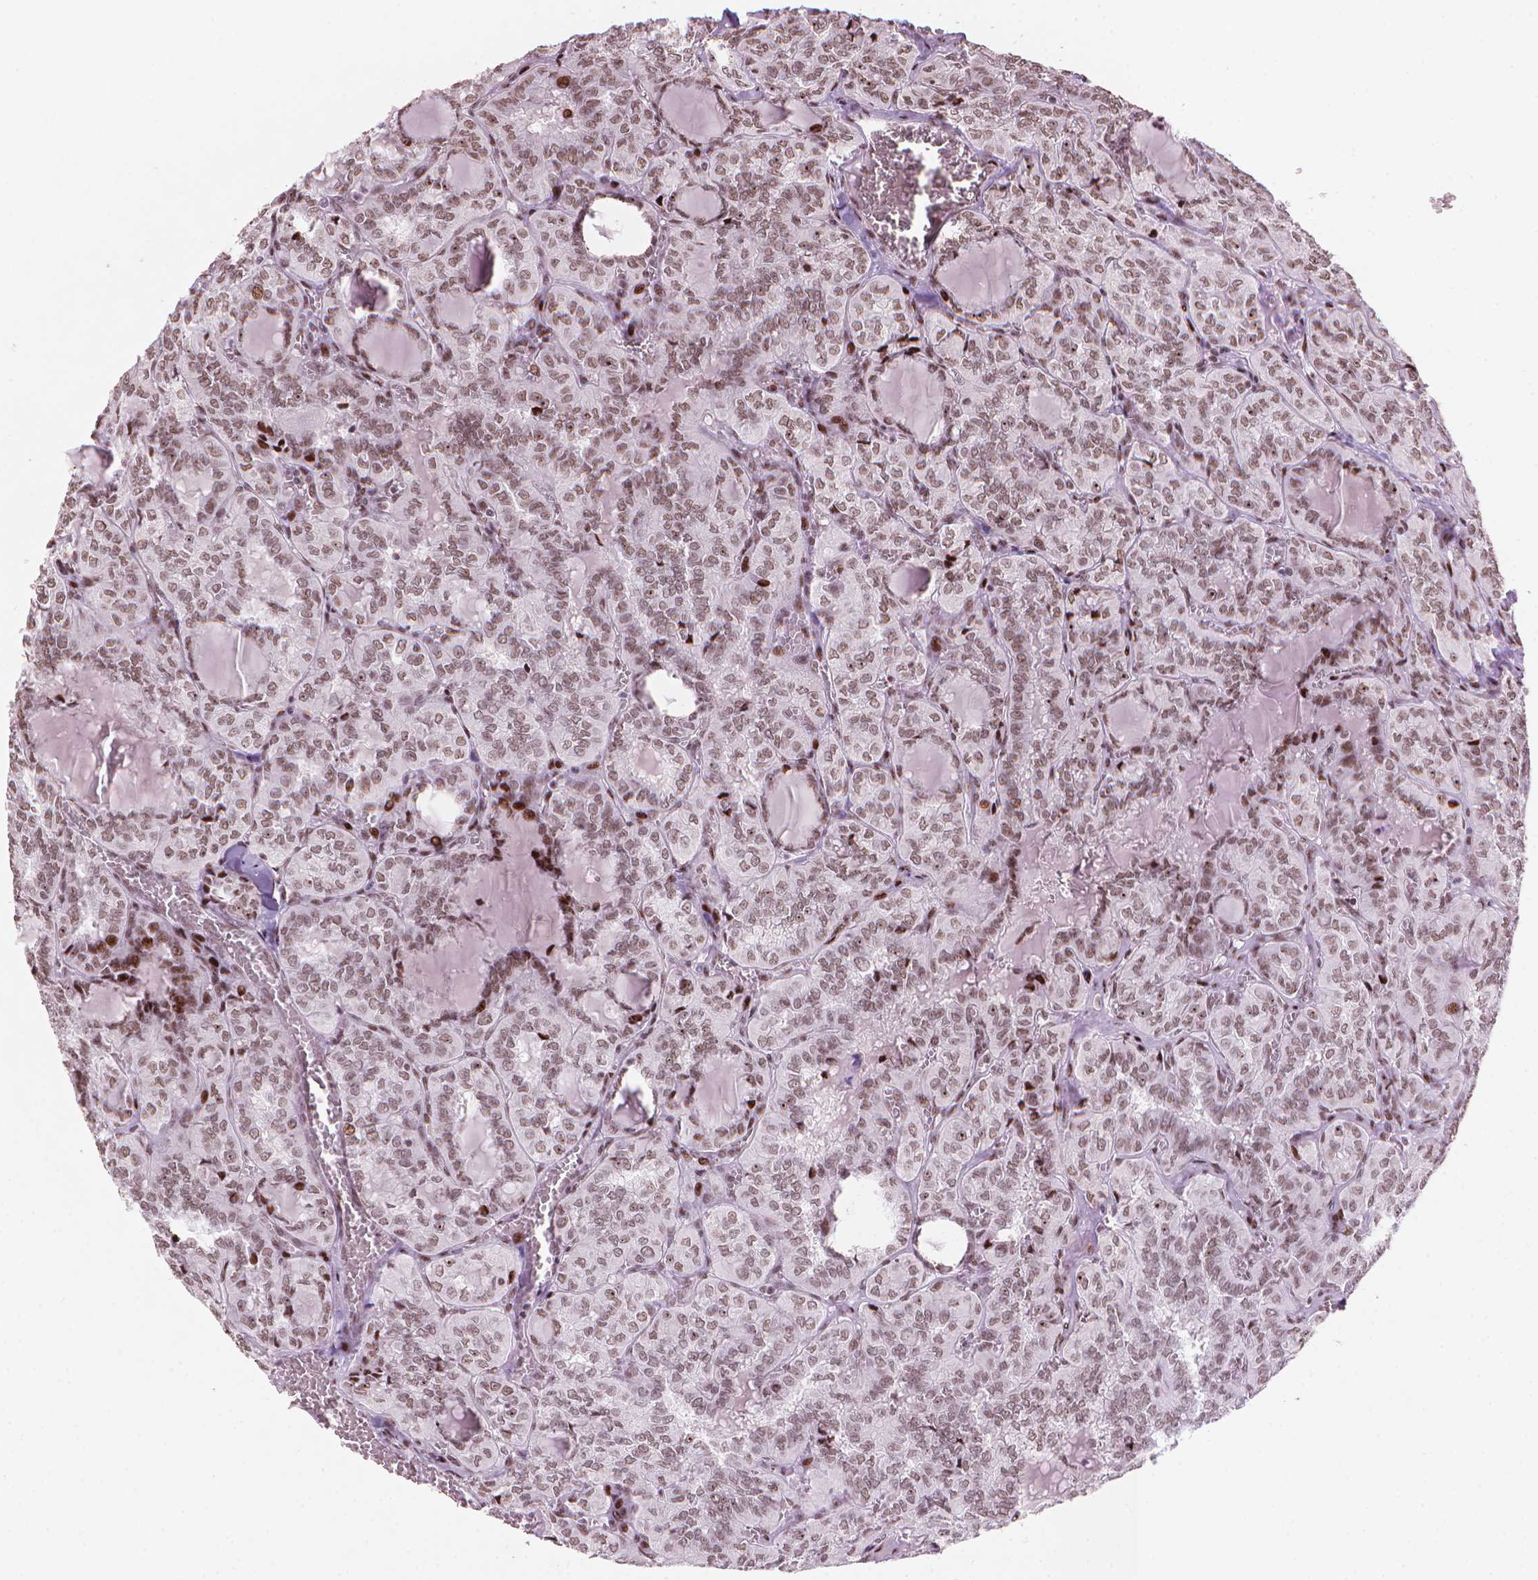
{"staining": {"intensity": "moderate", "quantity": ">75%", "location": "nuclear"}, "tissue": "thyroid cancer", "cell_type": "Tumor cells", "image_type": "cancer", "snomed": [{"axis": "morphology", "description": "Papillary adenocarcinoma, NOS"}, {"axis": "topography", "description": "Thyroid gland"}], "caption": "Thyroid papillary adenocarcinoma was stained to show a protein in brown. There is medium levels of moderate nuclear expression in about >75% of tumor cells. (DAB (3,3'-diaminobenzidine) IHC, brown staining for protein, blue staining for nuclei).", "gene": "HES7", "patient": {"sex": "female", "age": 41}}